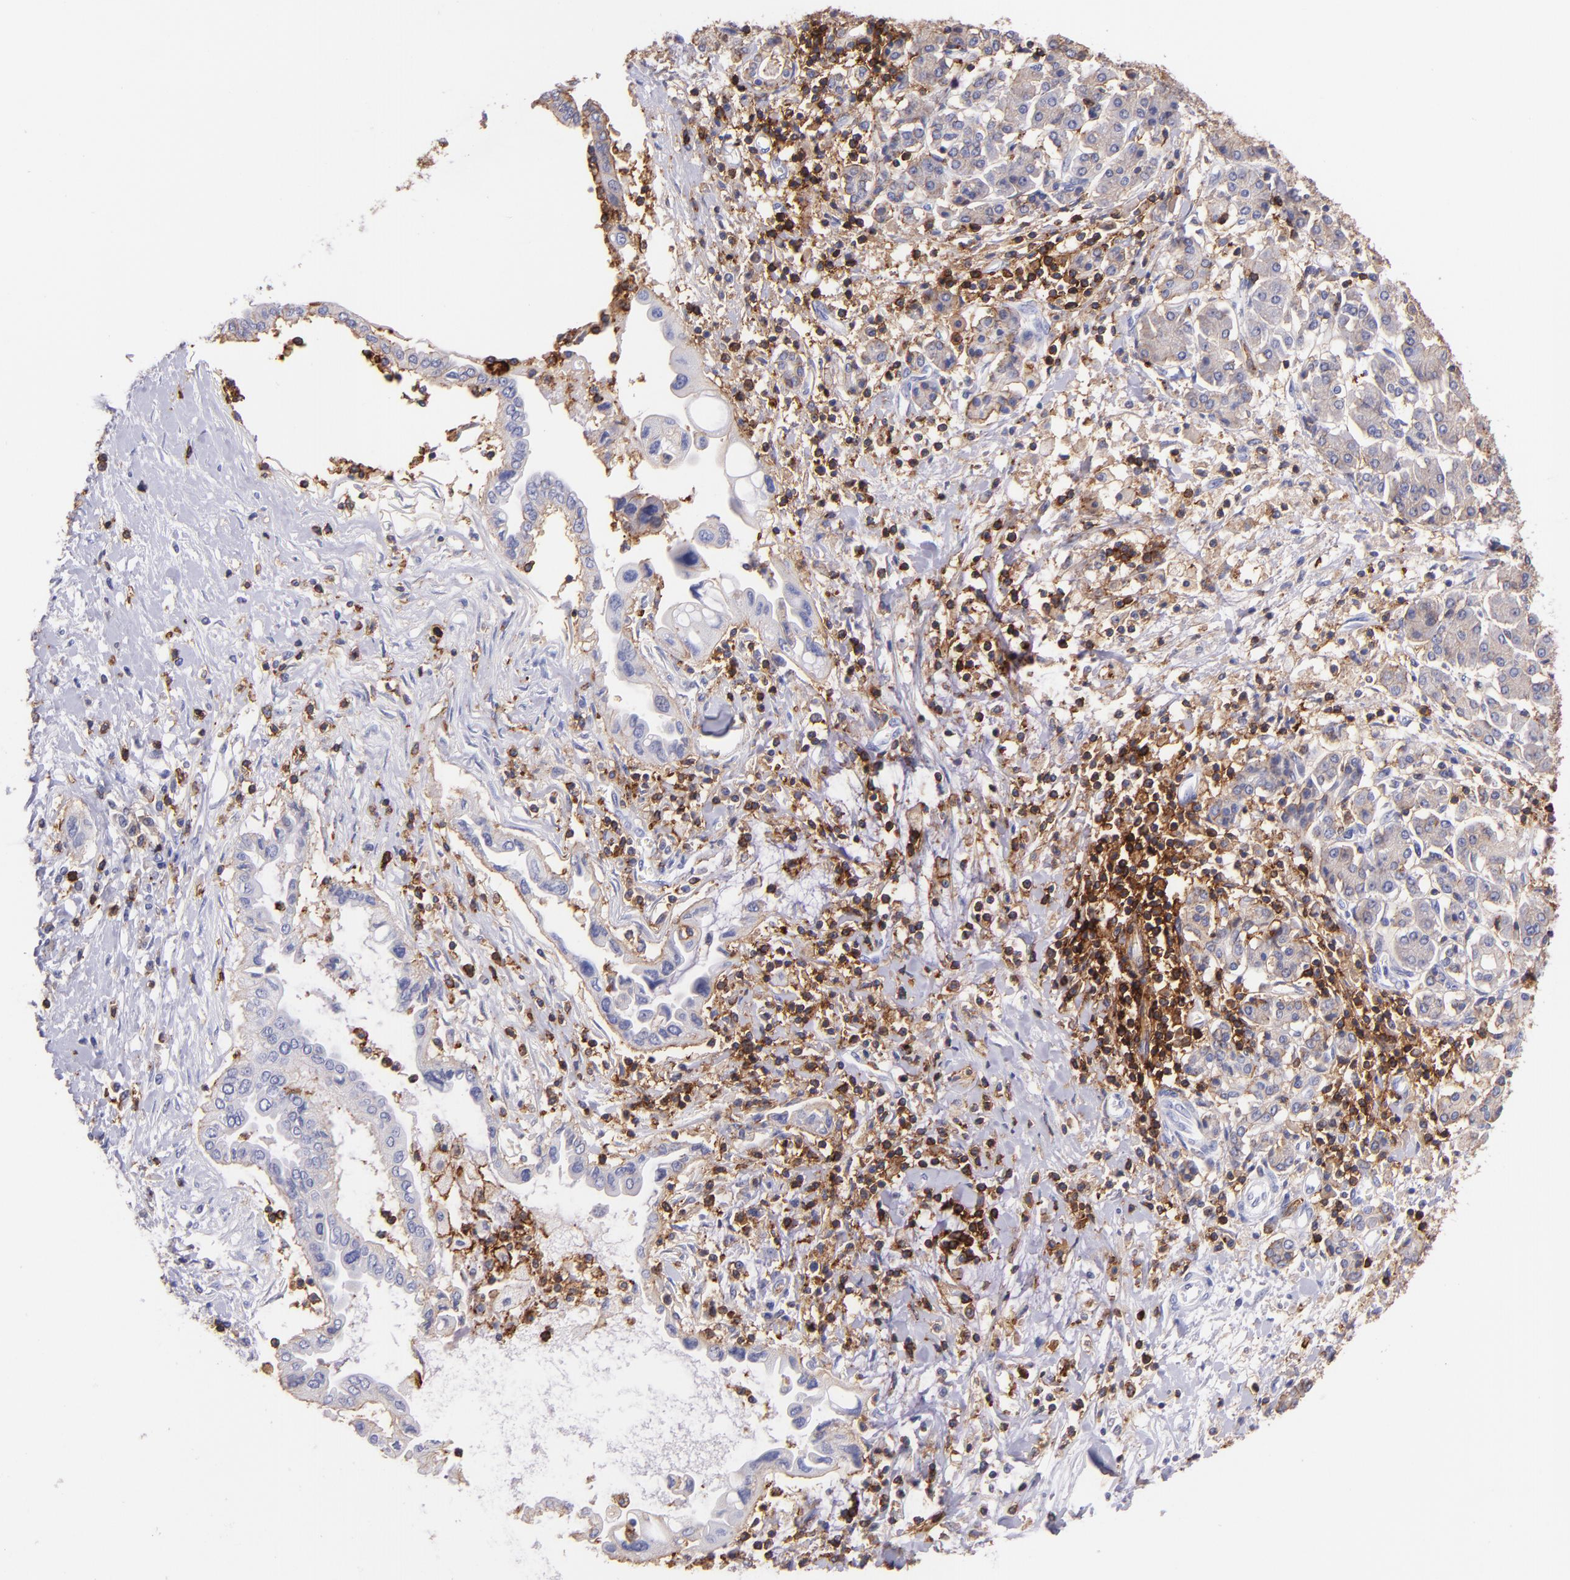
{"staining": {"intensity": "weak", "quantity": "25%-75%", "location": "cytoplasmic/membranous"}, "tissue": "pancreatic cancer", "cell_type": "Tumor cells", "image_type": "cancer", "snomed": [{"axis": "morphology", "description": "Adenocarcinoma, NOS"}, {"axis": "topography", "description": "Pancreas"}], "caption": "Tumor cells reveal low levels of weak cytoplasmic/membranous expression in approximately 25%-75% of cells in human pancreatic adenocarcinoma.", "gene": "SPN", "patient": {"sex": "female", "age": 57}}